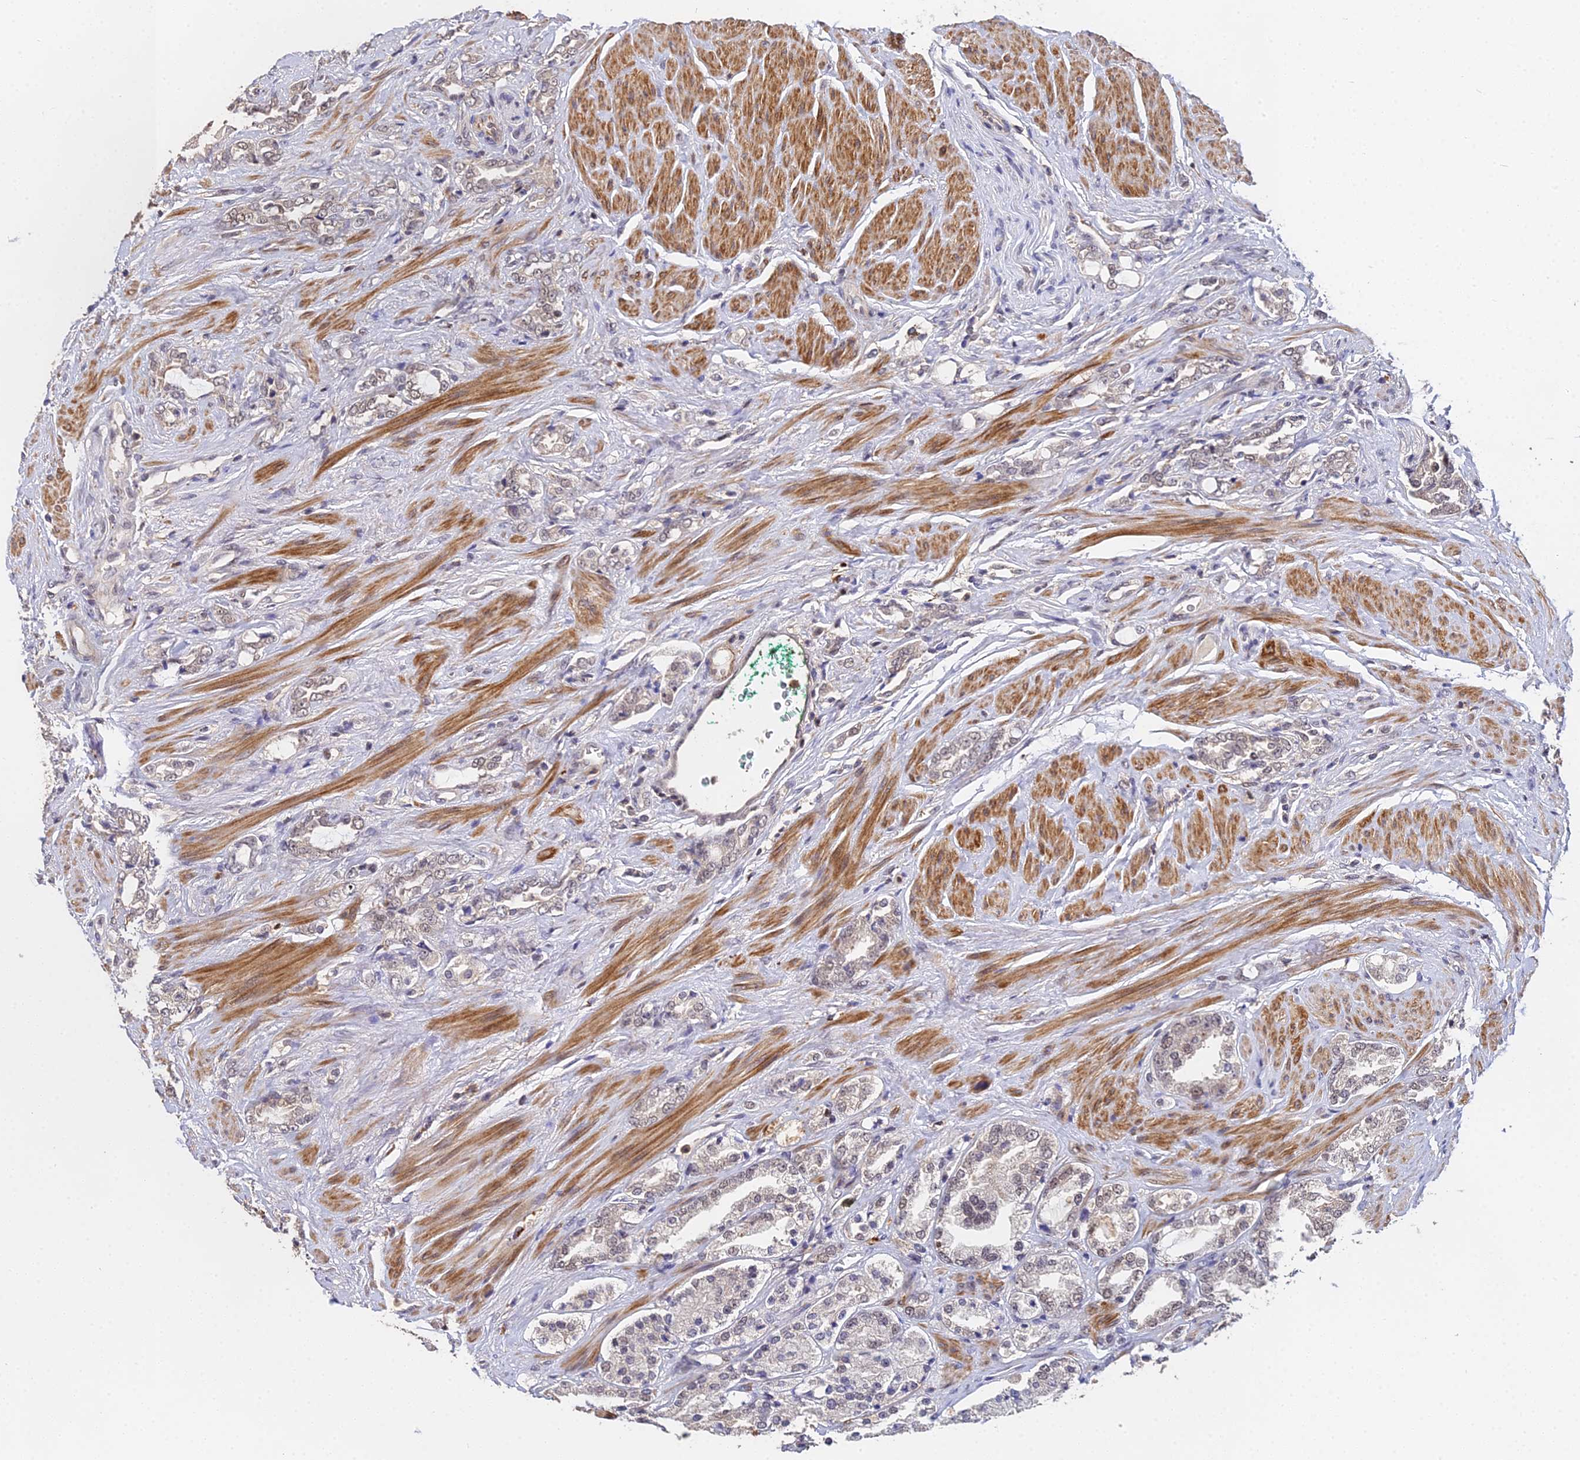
{"staining": {"intensity": "weak", "quantity": "<25%", "location": "nuclear"}, "tissue": "prostate cancer", "cell_type": "Tumor cells", "image_type": "cancer", "snomed": [{"axis": "morphology", "description": "Adenocarcinoma, High grade"}, {"axis": "topography", "description": "Prostate"}], "caption": "This histopathology image is of prostate cancer (high-grade adenocarcinoma) stained with immunohistochemistry to label a protein in brown with the nuclei are counter-stained blue. There is no staining in tumor cells. The staining was performed using DAB to visualize the protein expression in brown, while the nuclei were stained in blue with hematoxylin (Magnification: 20x).", "gene": "LSM5", "patient": {"sex": "male", "age": 64}}